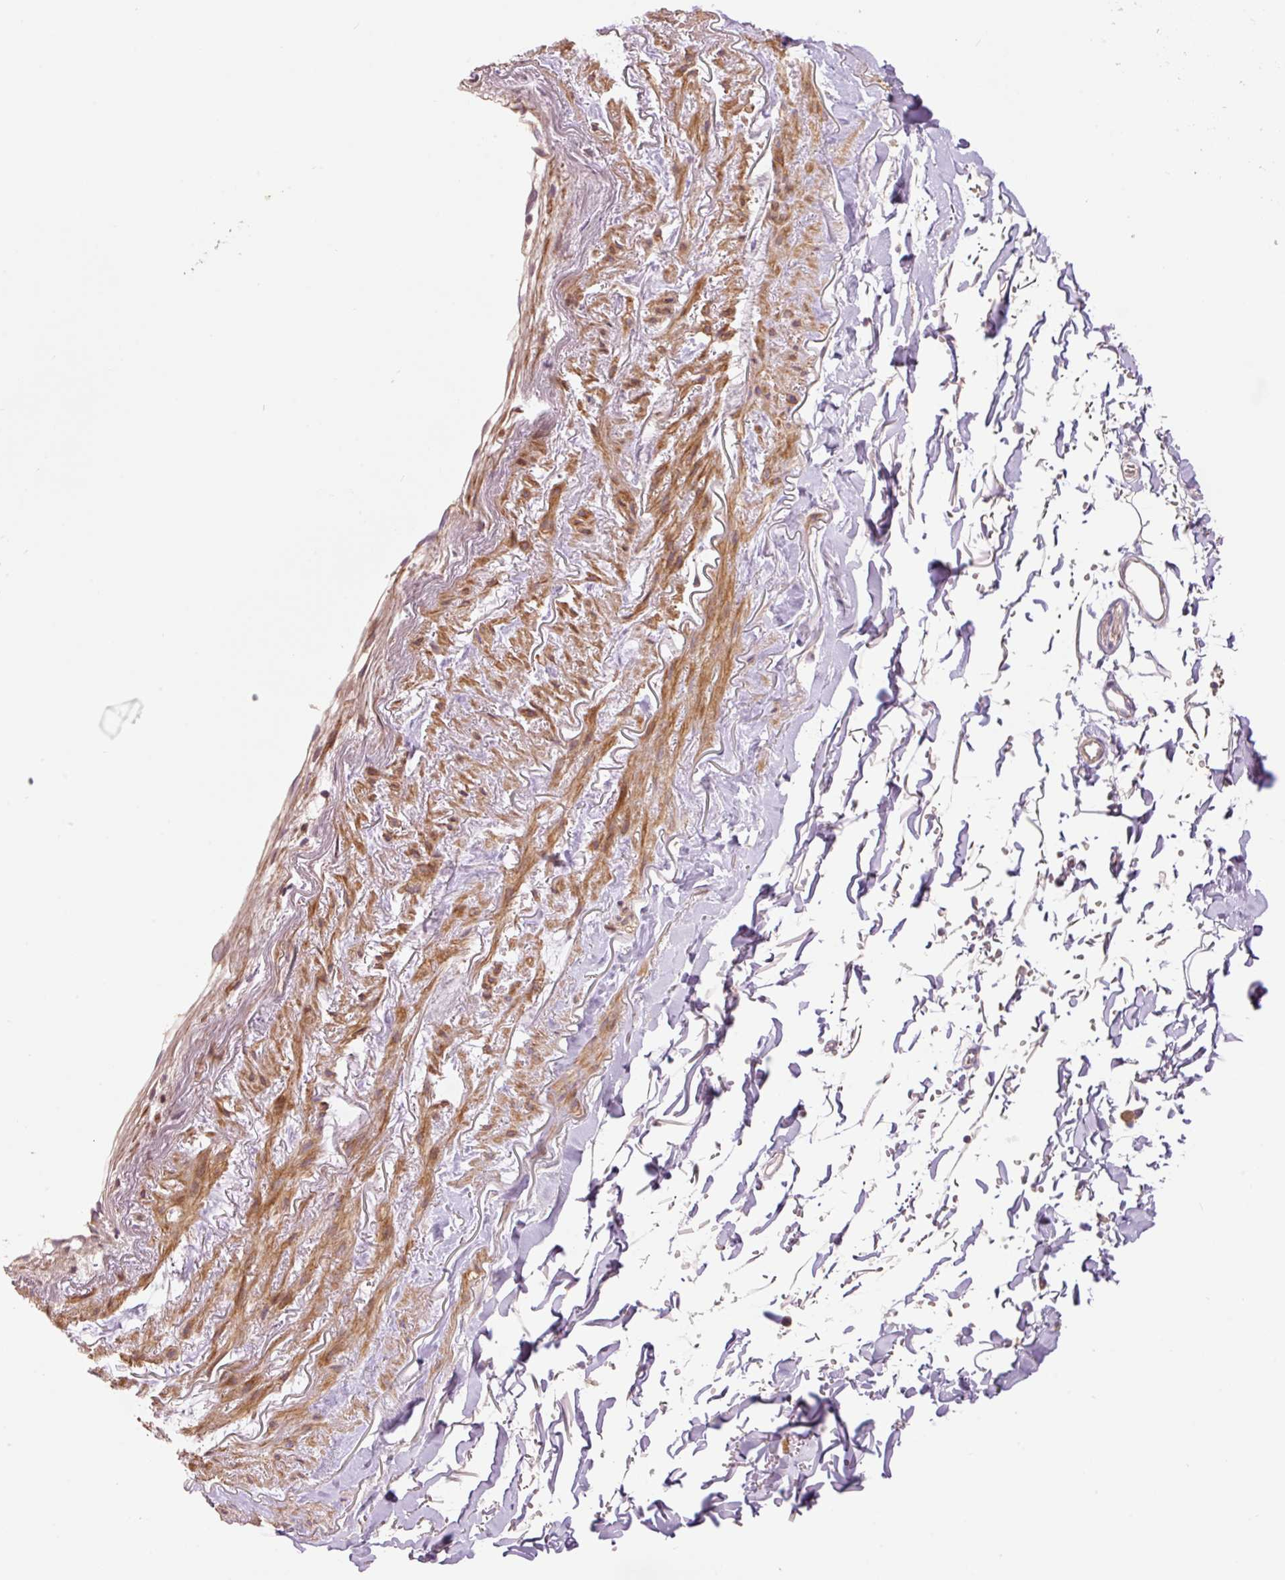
{"staining": {"intensity": "negative", "quantity": "none", "location": "none"}, "tissue": "adipose tissue", "cell_type": "Adipocytes", "image_type": "normal", "snomed": [{"axis": "morphology", "description": "Normal tissue, NOS"}, {"axis": "topography", "description": "Cartilage tissue"}, {"axis": "topography", "description": "Bronchus"}, {"axis": "topography", "description": "Peripheral nerve tissue"}], "caption": "The histopathology image exhibits no staining of adipocytes in benign adipose tissue. (DAB (3,3'-diaminobenzidine) immunohistochemistry (IHC) with hematoxylin counter stain).", "gene": "SLC29A3", "patient": {"sex": "female", "age": 59}}